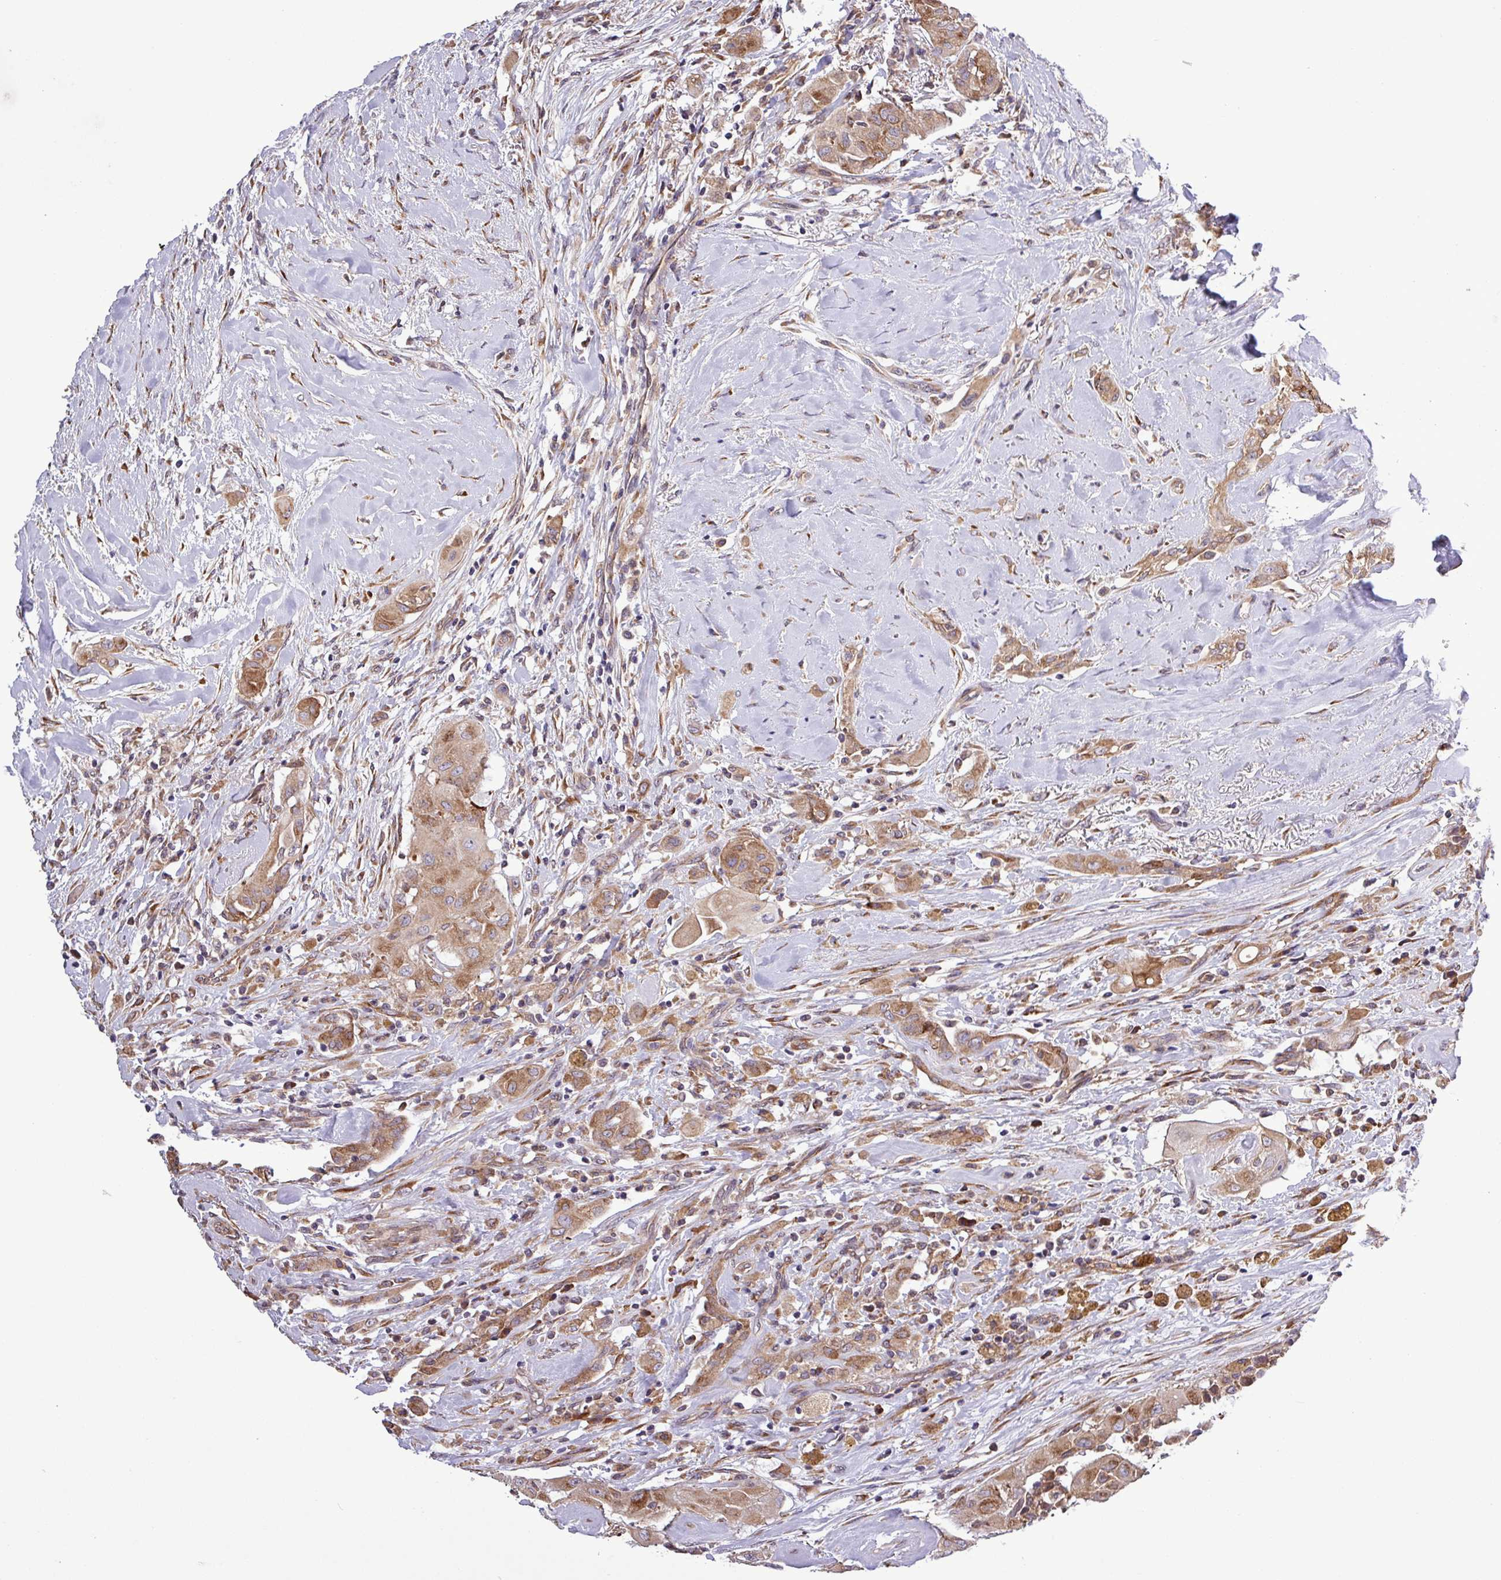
{"staining": {"intensity": "moderate", "quantity": ">75%", "location": "cytoplasmic/membranous"}, "tissue": "thyroid cancer", "cell_type": "Tumor cells", "image_type": "cancer", "snomed": [{"axis": "morphology", "description": "Papillary adenocarcinoma, NOS"}, {"axis": "topography", "description": "Thyroid gland"}], "caption": "Moderate cytoplasmic/membranous expression is identified in about >75% of tumor cells in thyroid papillary adenocarcinoma. Ihc stains the protein of interest in brown and the nuclei are stained blue.", "gene": "MEGF6", "patient": {"sex": "female", "age": 59}}